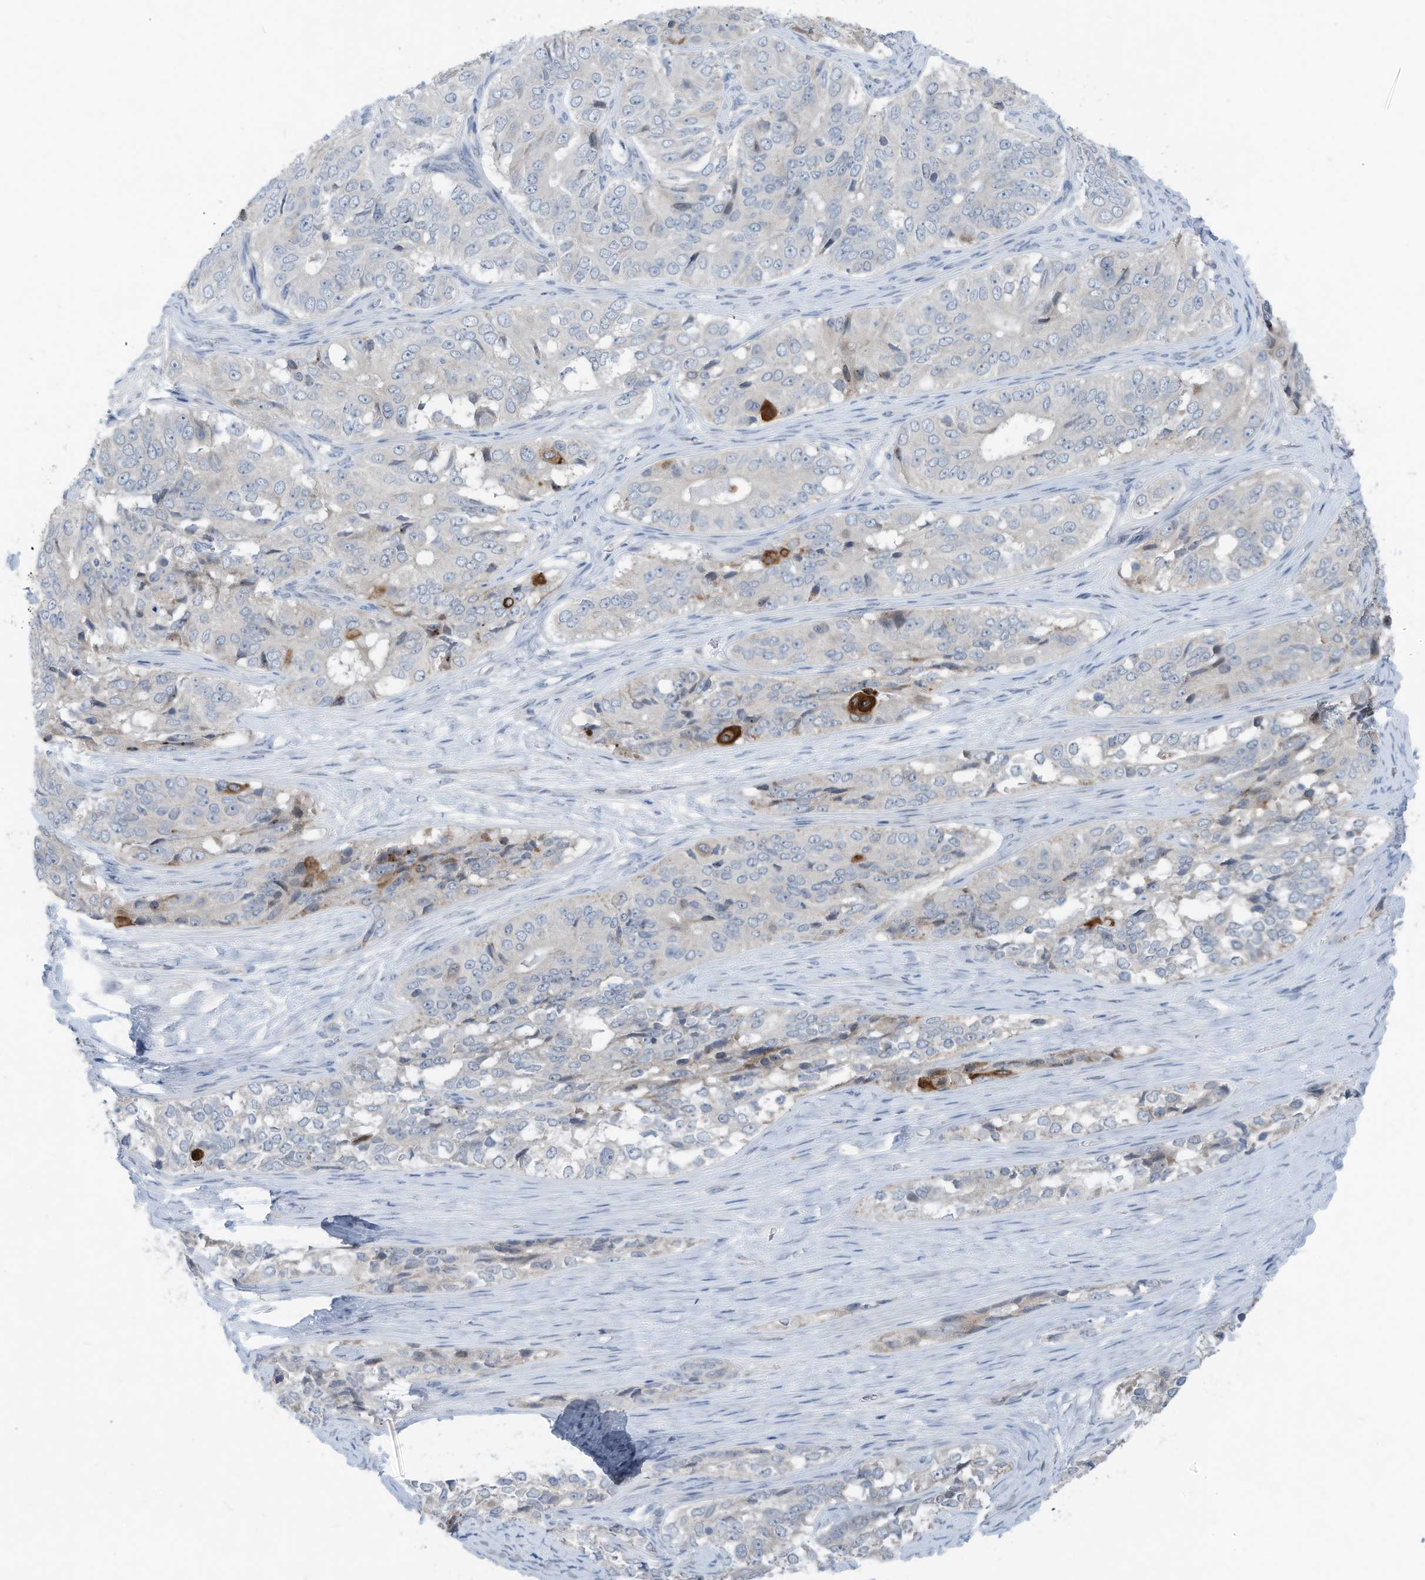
{"staining": {"intensity": "strong", "quantity": "<25%", "location": "cytoplasmic/membranous"}, "tissue": "ovarian cancer", "cell_type": "Tumor cells", "image_type": "cancer", "snomed": [{"axis": "morphology", "description": "Carcinoma, endometroid"}, {"axis": "topography", "description": "Ovary"}], "caption": "The immunohistochemical stain labels strong cytoplasmic/membranous expression in tumor cells of ovarian cancer (endometroid carcinoma) tissue.", "gene": "LDAH", "patient": {"sex": "female", "age": 51}}